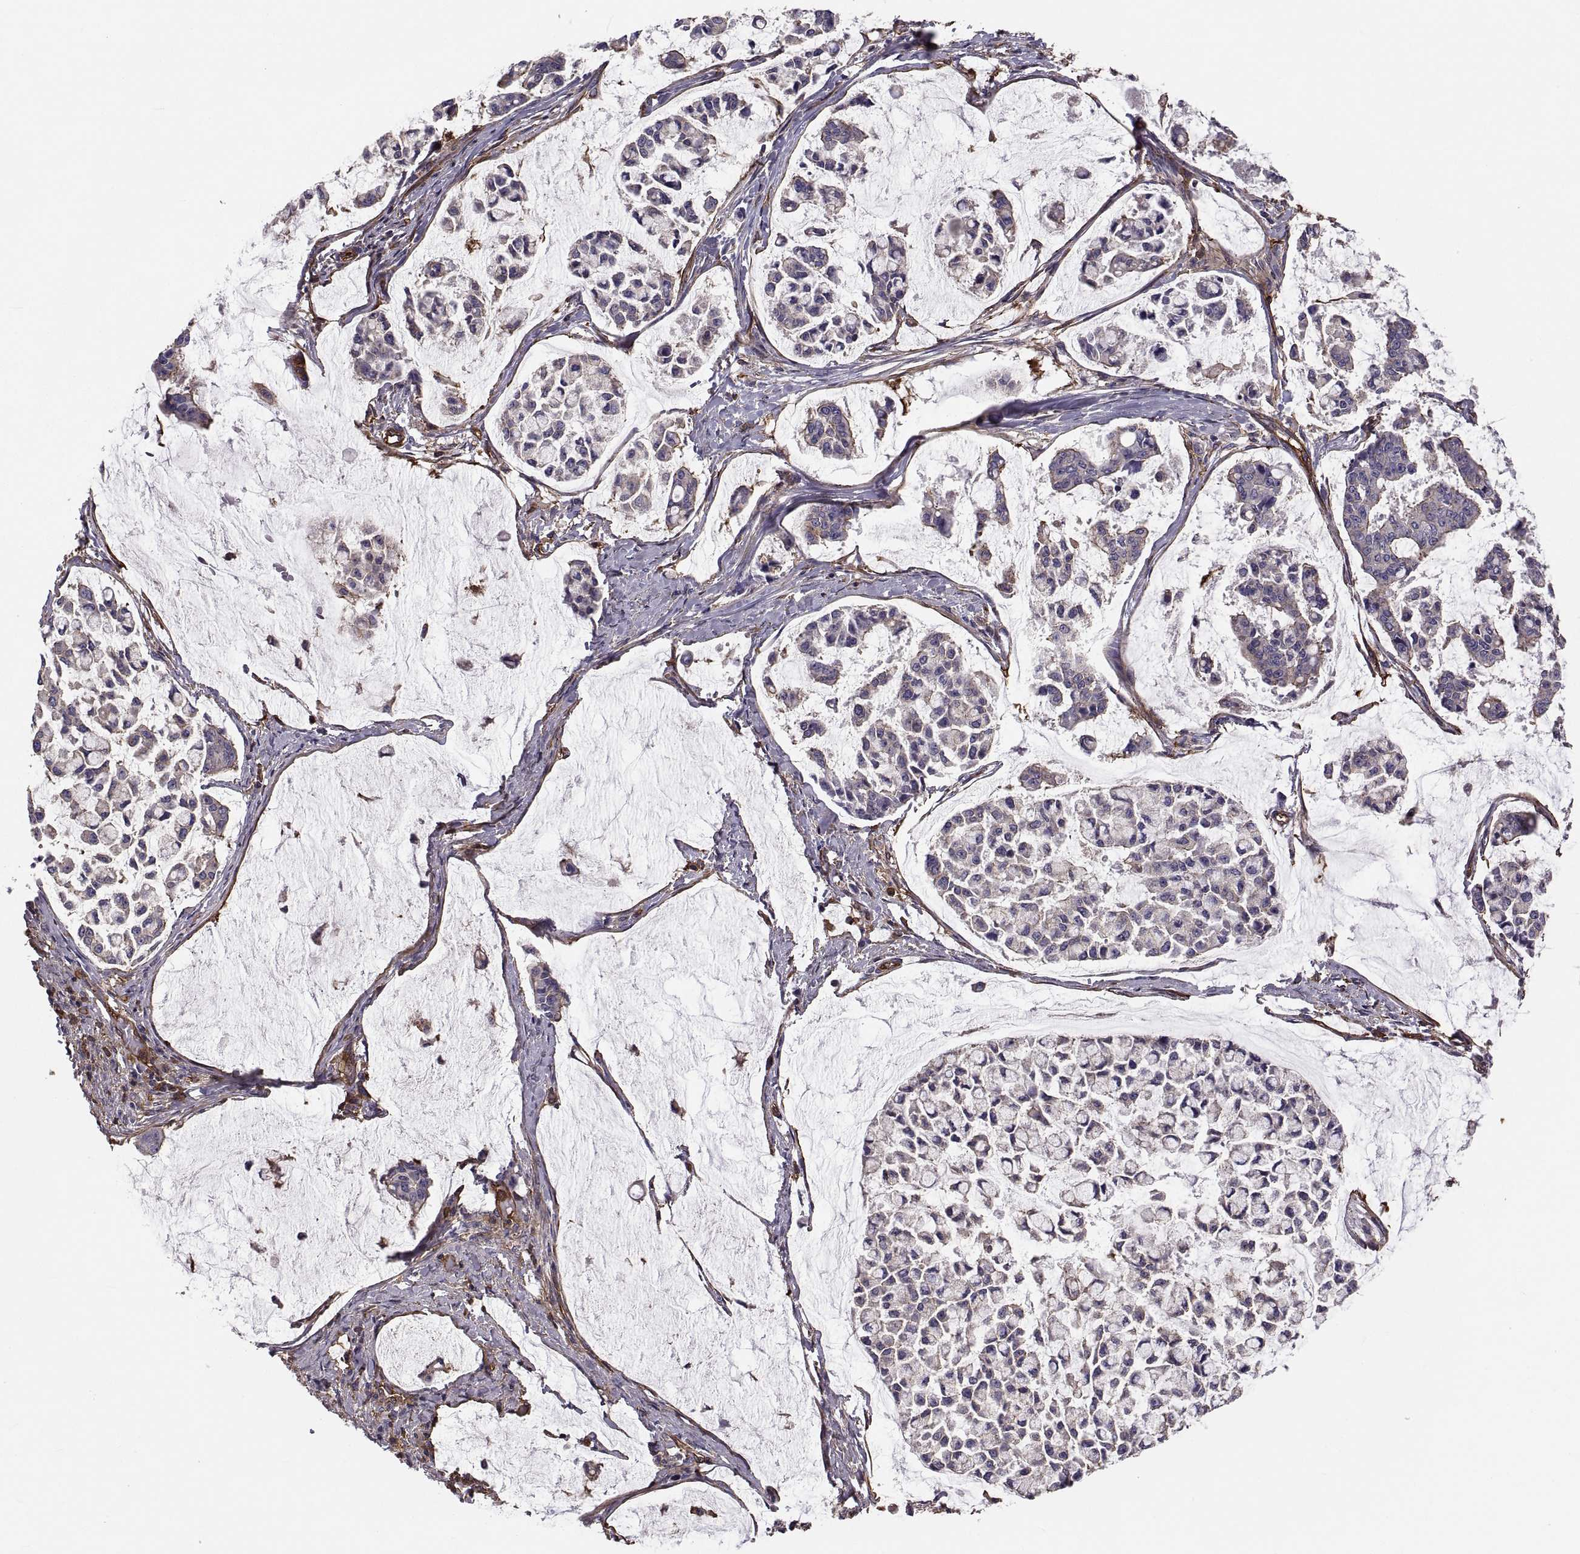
{"staining": {"intensity": "negative", "quantity": "none", "location": "none"}, "tissue": "stomach cancer", "cell_type": "Tumor cells", "image_type": "cancer", "snomed": [{"axis": "morphology", "description": "Adenocarcinoma, NOS"}, {"axis": "topography", "description": "Stomach"}], "caption": "Immunohistochemical staining of adenocarcinoma (stomach) exhibits no significant expression in tumor cells.", "gene": "MYH9", "patient": {"sex": "male", "age": 82}}